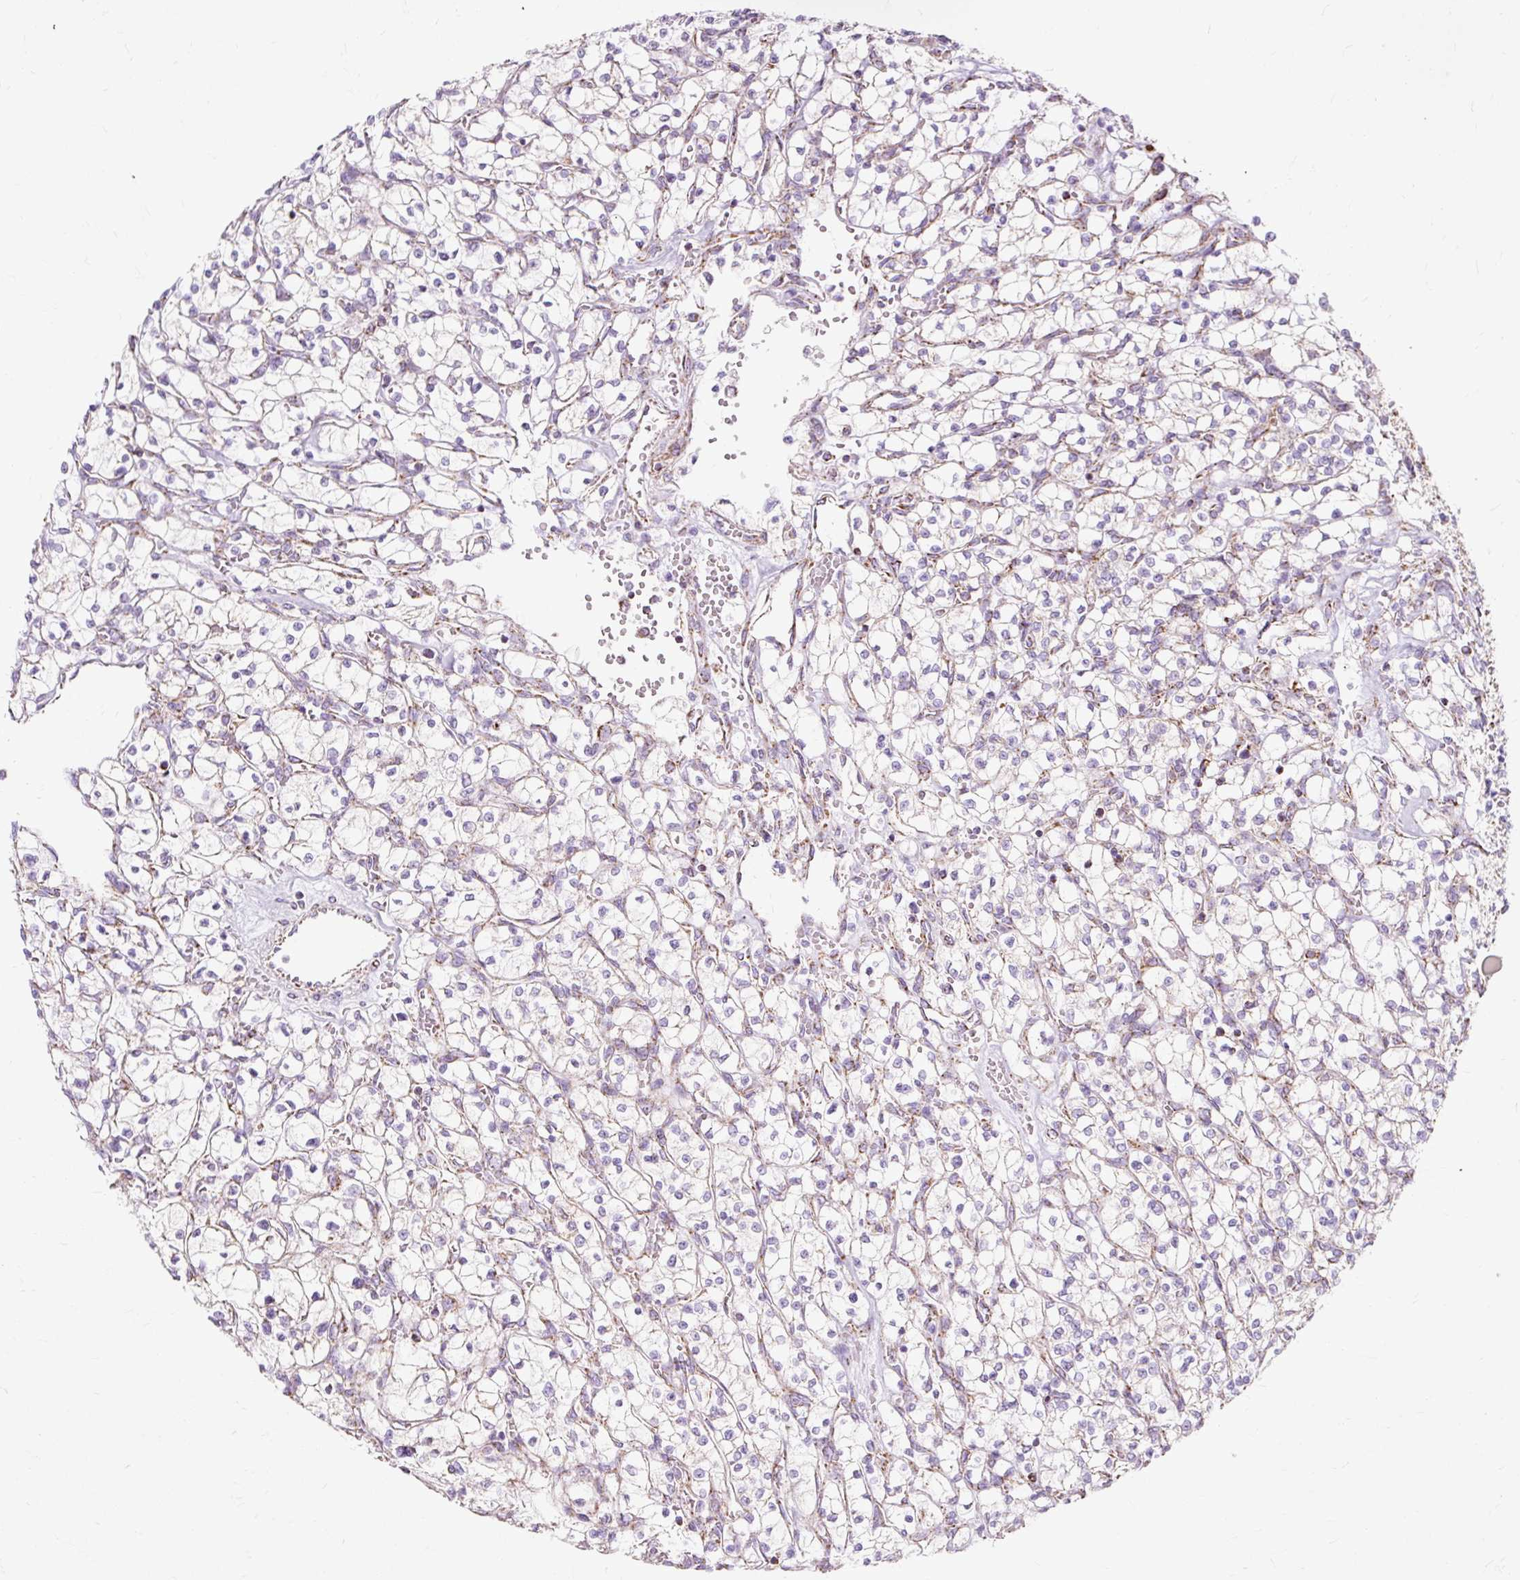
{"staining": {"intensity": "weak", "quantity": "<25%", "location": "cytoplasmic/membranous"}, "tissue": "renal cancer", "cell_type": "Tumor cells", "image_type": "cancer", "snomed": [{"axis": "morphology", "description": "Adenocarcinoma, NOS"}, {"axis": "topography", "description": "Kidney"}], "caption": "DAB immunohistochemical staining of renal adenocarcinoma displays no significant positivity in tumor cells.", "gene": "DLAT", "patient": {"sex": "female", "age": 64}}